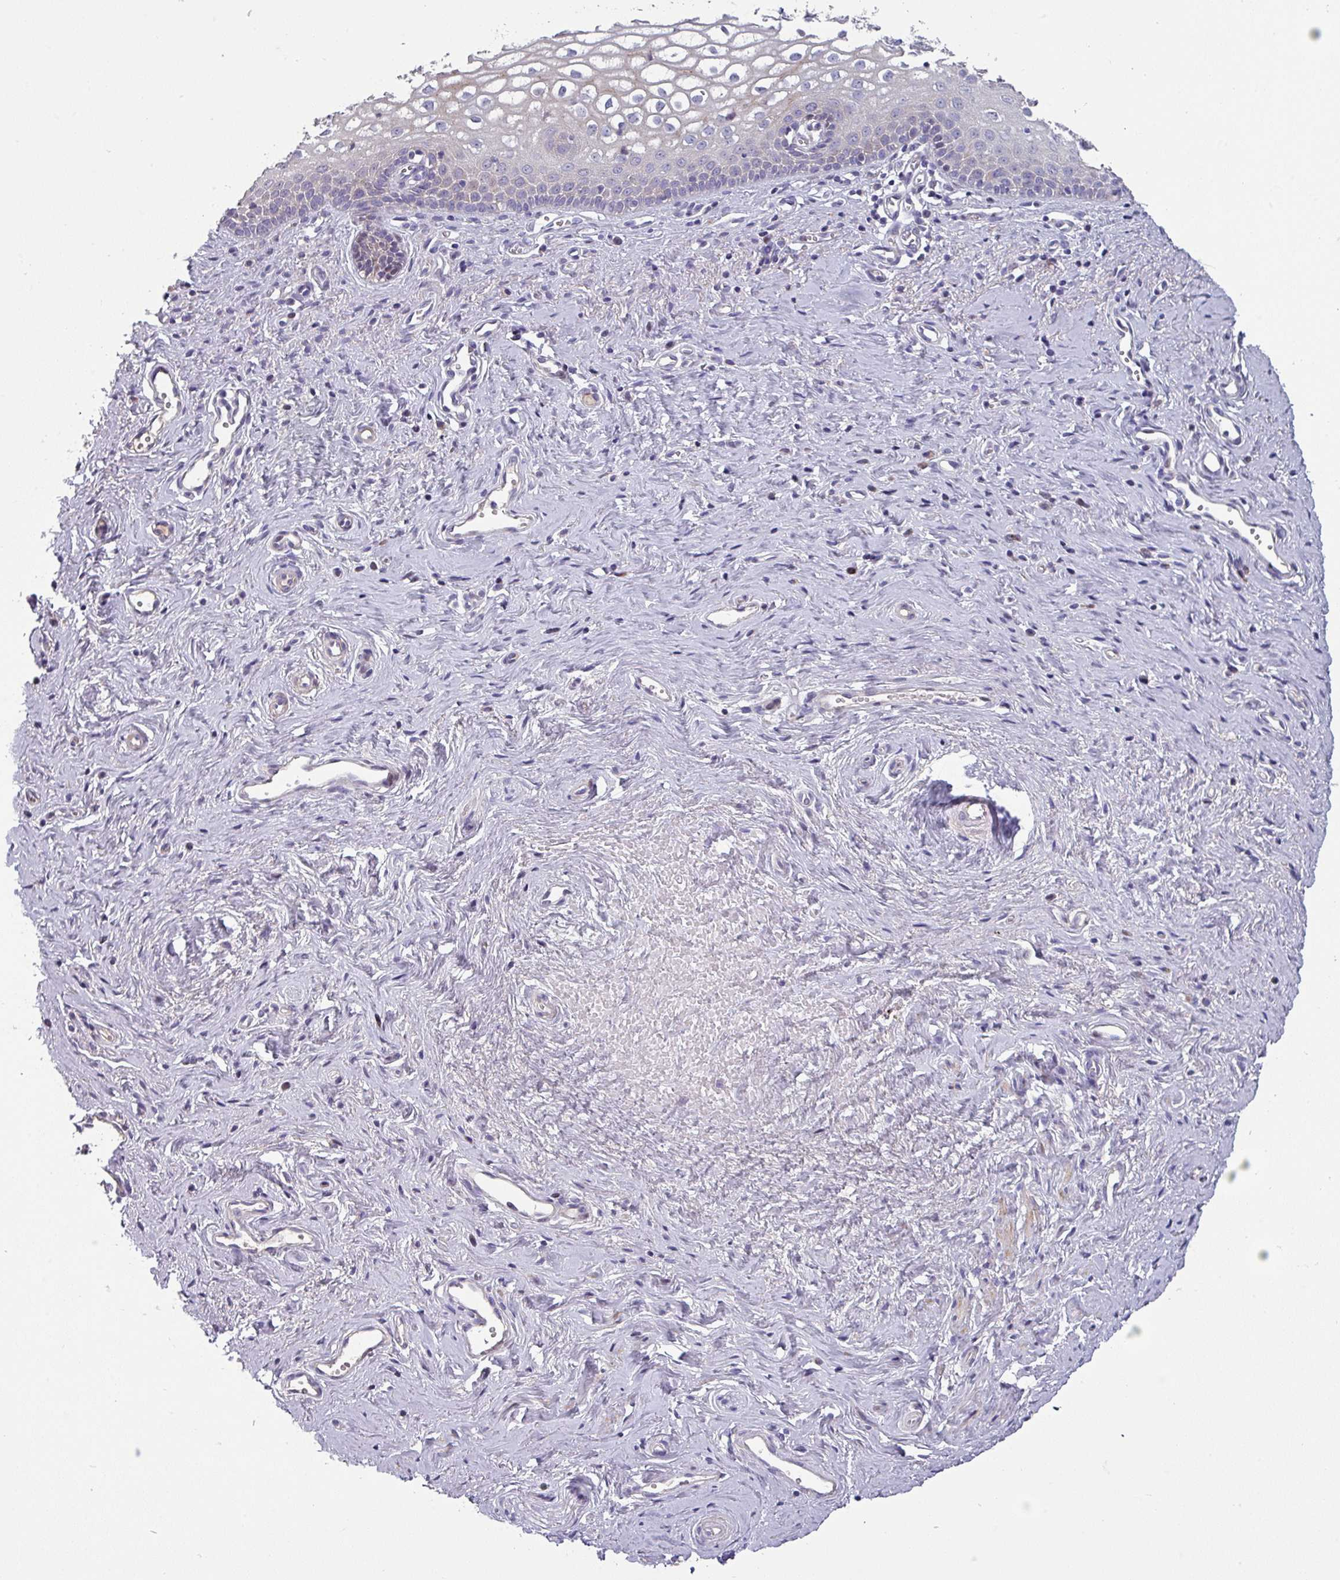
{"staining": {"intensity": "negative", "quantity": "none", "location": "none"}, "tissue": "vagina", "cell_type": "Squamous epithelial cells", "image_type": "normal", "snomed": [{"axis": "morphology", "description": "Normal tissue, NOS"}, {"axis": "topography", "description": "Vagina"}], "caption": "The immunohistochemistry photomicrograph has no significant expression in squamous epithelial cells of vagina. Nuclei are stained in blue.", "gene": "KLHL3", "patient": {"sex": "female", "age": 59}}